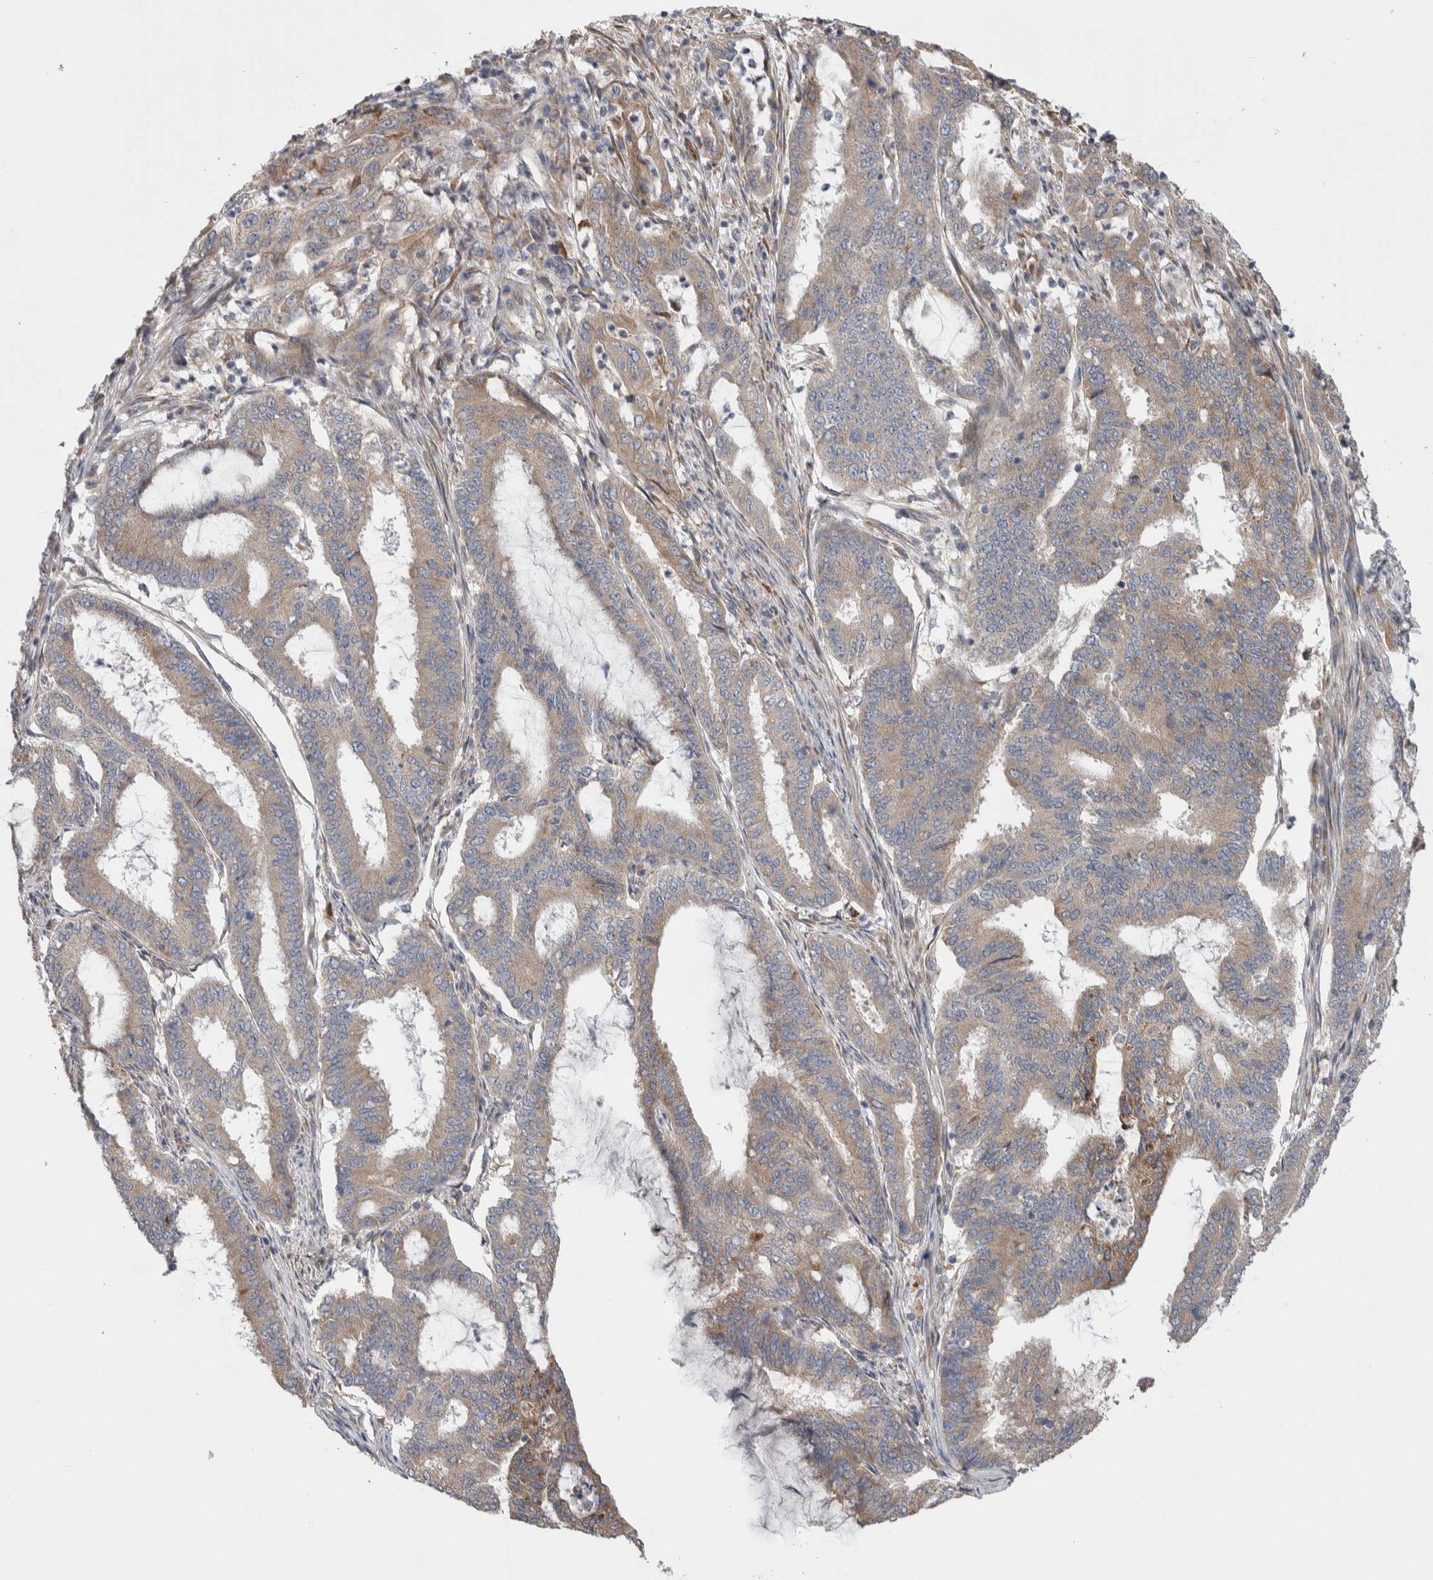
{"staining": {"intensity": "weak", "quantity": ">75%", "location": "cytoplasmic/membranous"}, "tissue": "endometrial cancer", "cell_type": "Tumor cells", "image_type": "cancer", "snomed": [{"axis": "morphology", "description": "Adenocarcinoma, NOS"}, {"axis": "topography", "description": "Endometrium"}], "caption": "Protein expression analysis of human adenocarcinoma (endometrial) reveals weak cytoplasmic/membranous expression in approximately >75% of tumor cells.", "gene": "IBTK", "patient": {"sex": "female", "age": 51}}